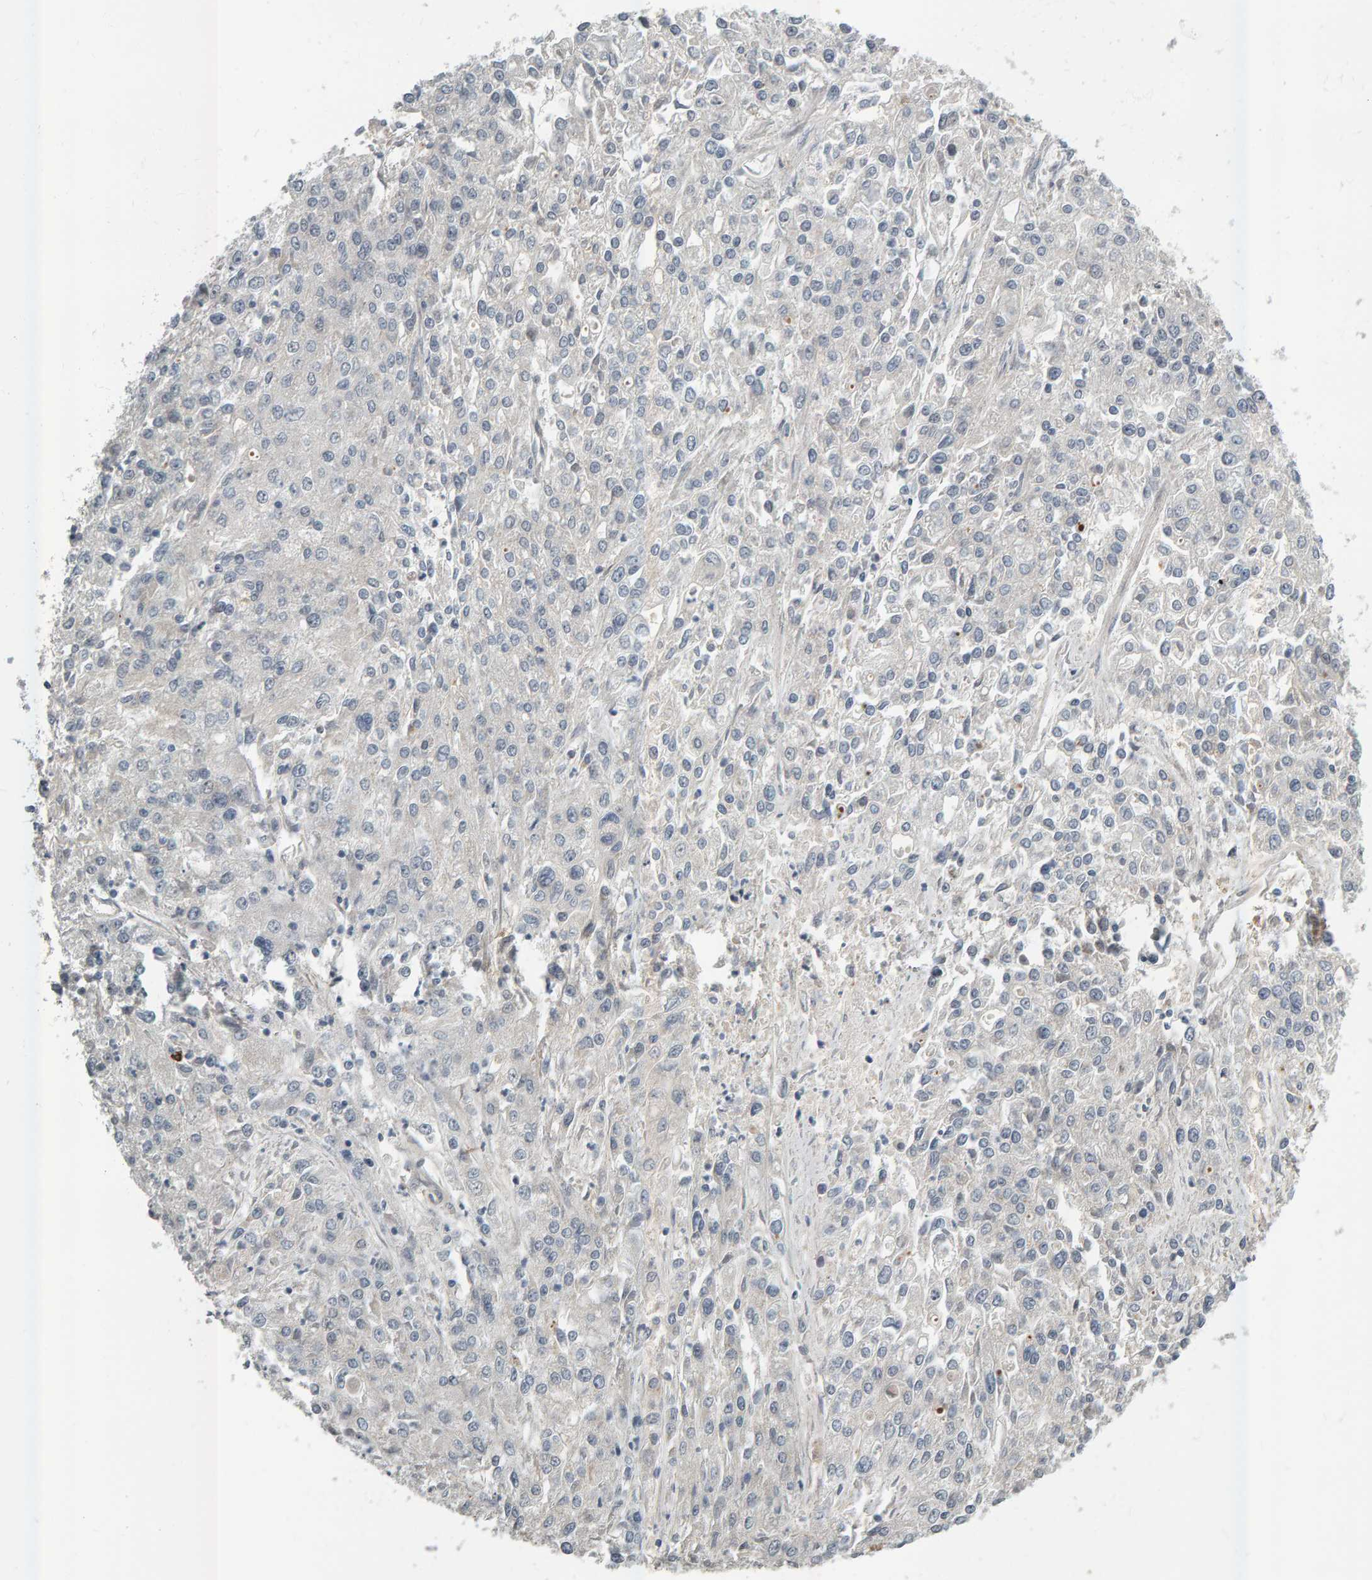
{"staining": {"intensity": "negative", "quantity": "none", "location": "none"}, "tissue": "endometrial cancer", "cell_type": "Tumor cells", "image_type": "cancer", "snomed": [{"axis": "morphology", "description": "Adenocarcinoma, NOS"}, {"axis": "topography", "description": "Endometrium"}], "caption": "A histopathology image of endometrial cancer (adenocarcinoma) stained for a protein demonstrates no brown staining in tumor cells.", "gene": "ZNF160", "patient": {"sex": "female", "age": 49}}